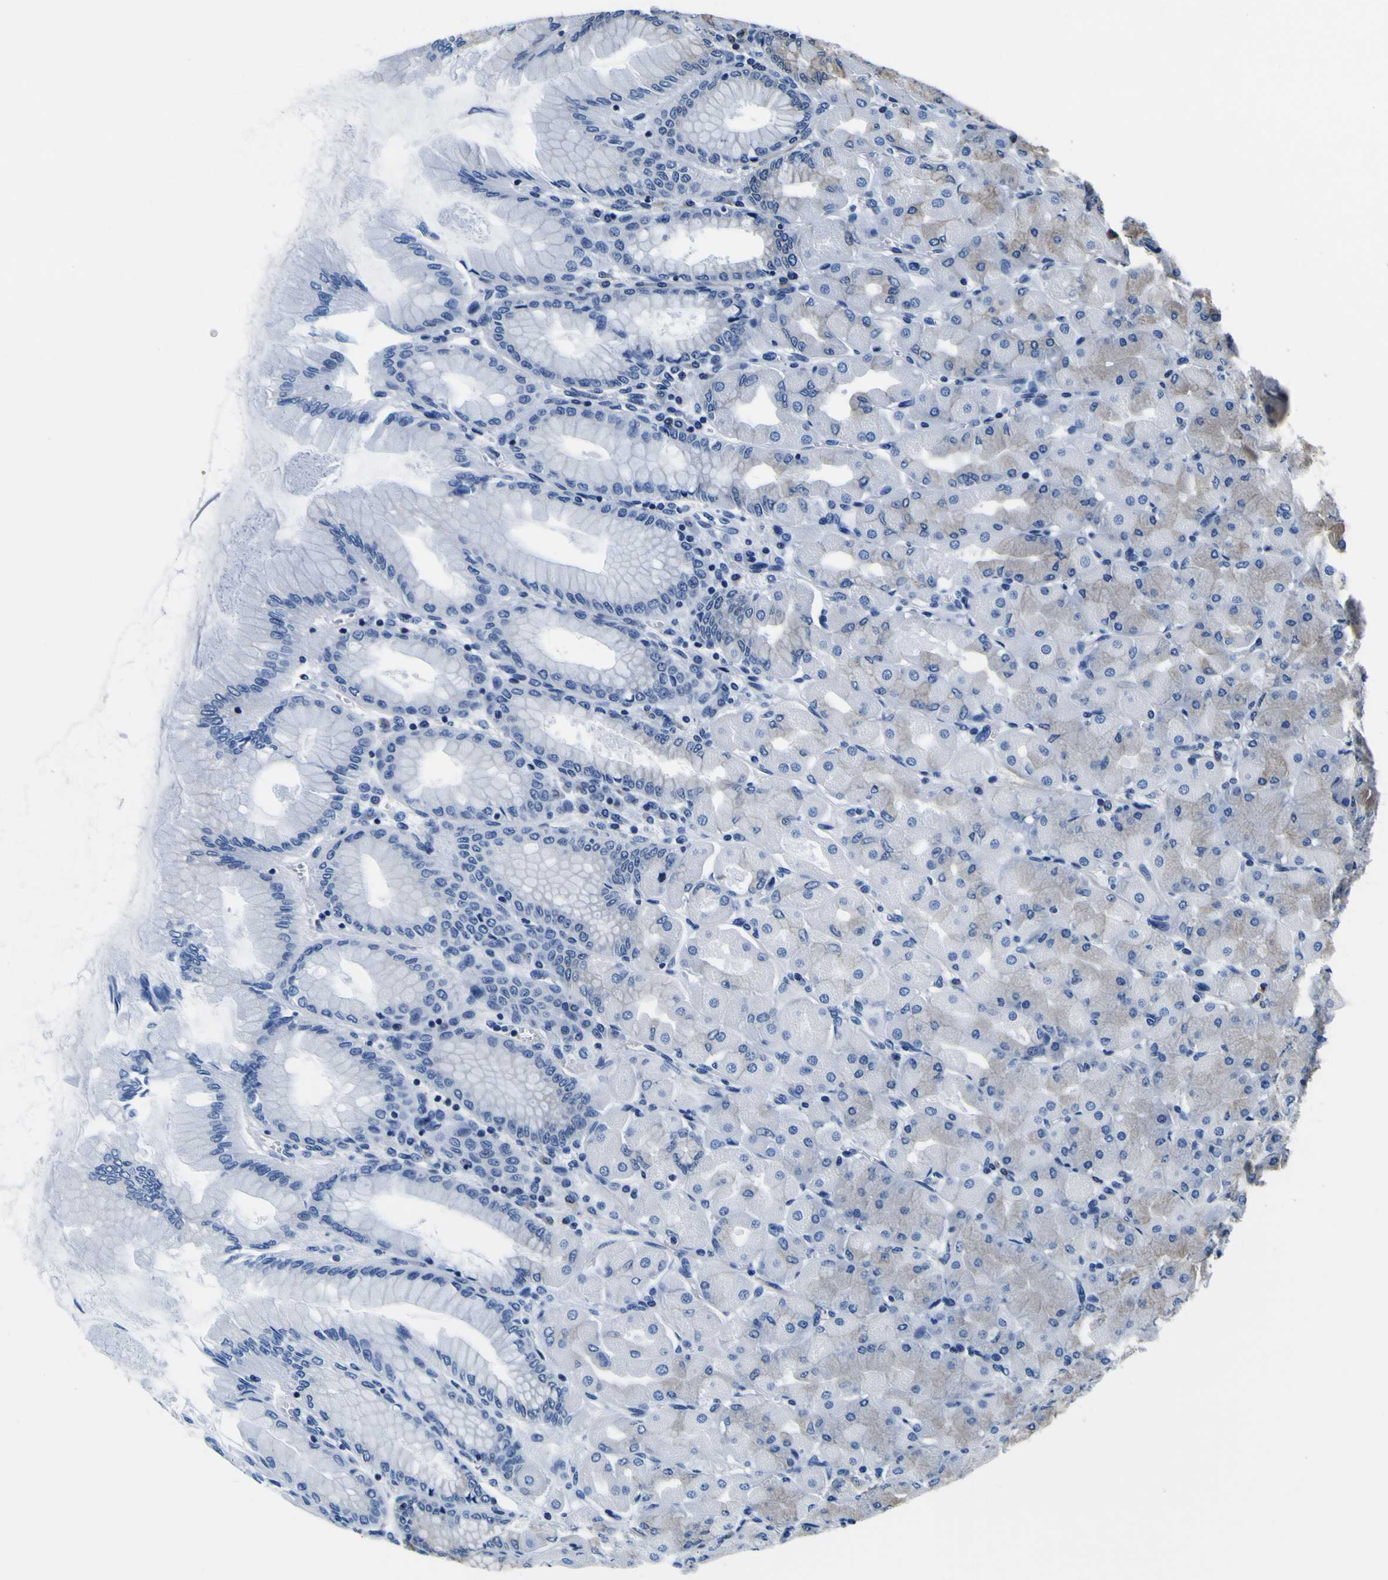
{"staining": {"intensity": "weak", "quantity": ">75%", "location": "cytoplasmic/membranous"}, "tissue": "stomach", "cell_type": "Glandular cells", "image_type": "normal", "snomed": [{"axis": "morphology", "description": "Normal tissue, NOS"}, {"axis": "topography", "description": "Stomach, upper"}], "caption": "Glandular cells display low levels of weak cytoplasmic/membranous positivity in approximately >75% of cells in benign human stomach. Nuclei are stained in blue.", "gene": "TUBA1B", "patient": {"sex": "female", "age": 56}}